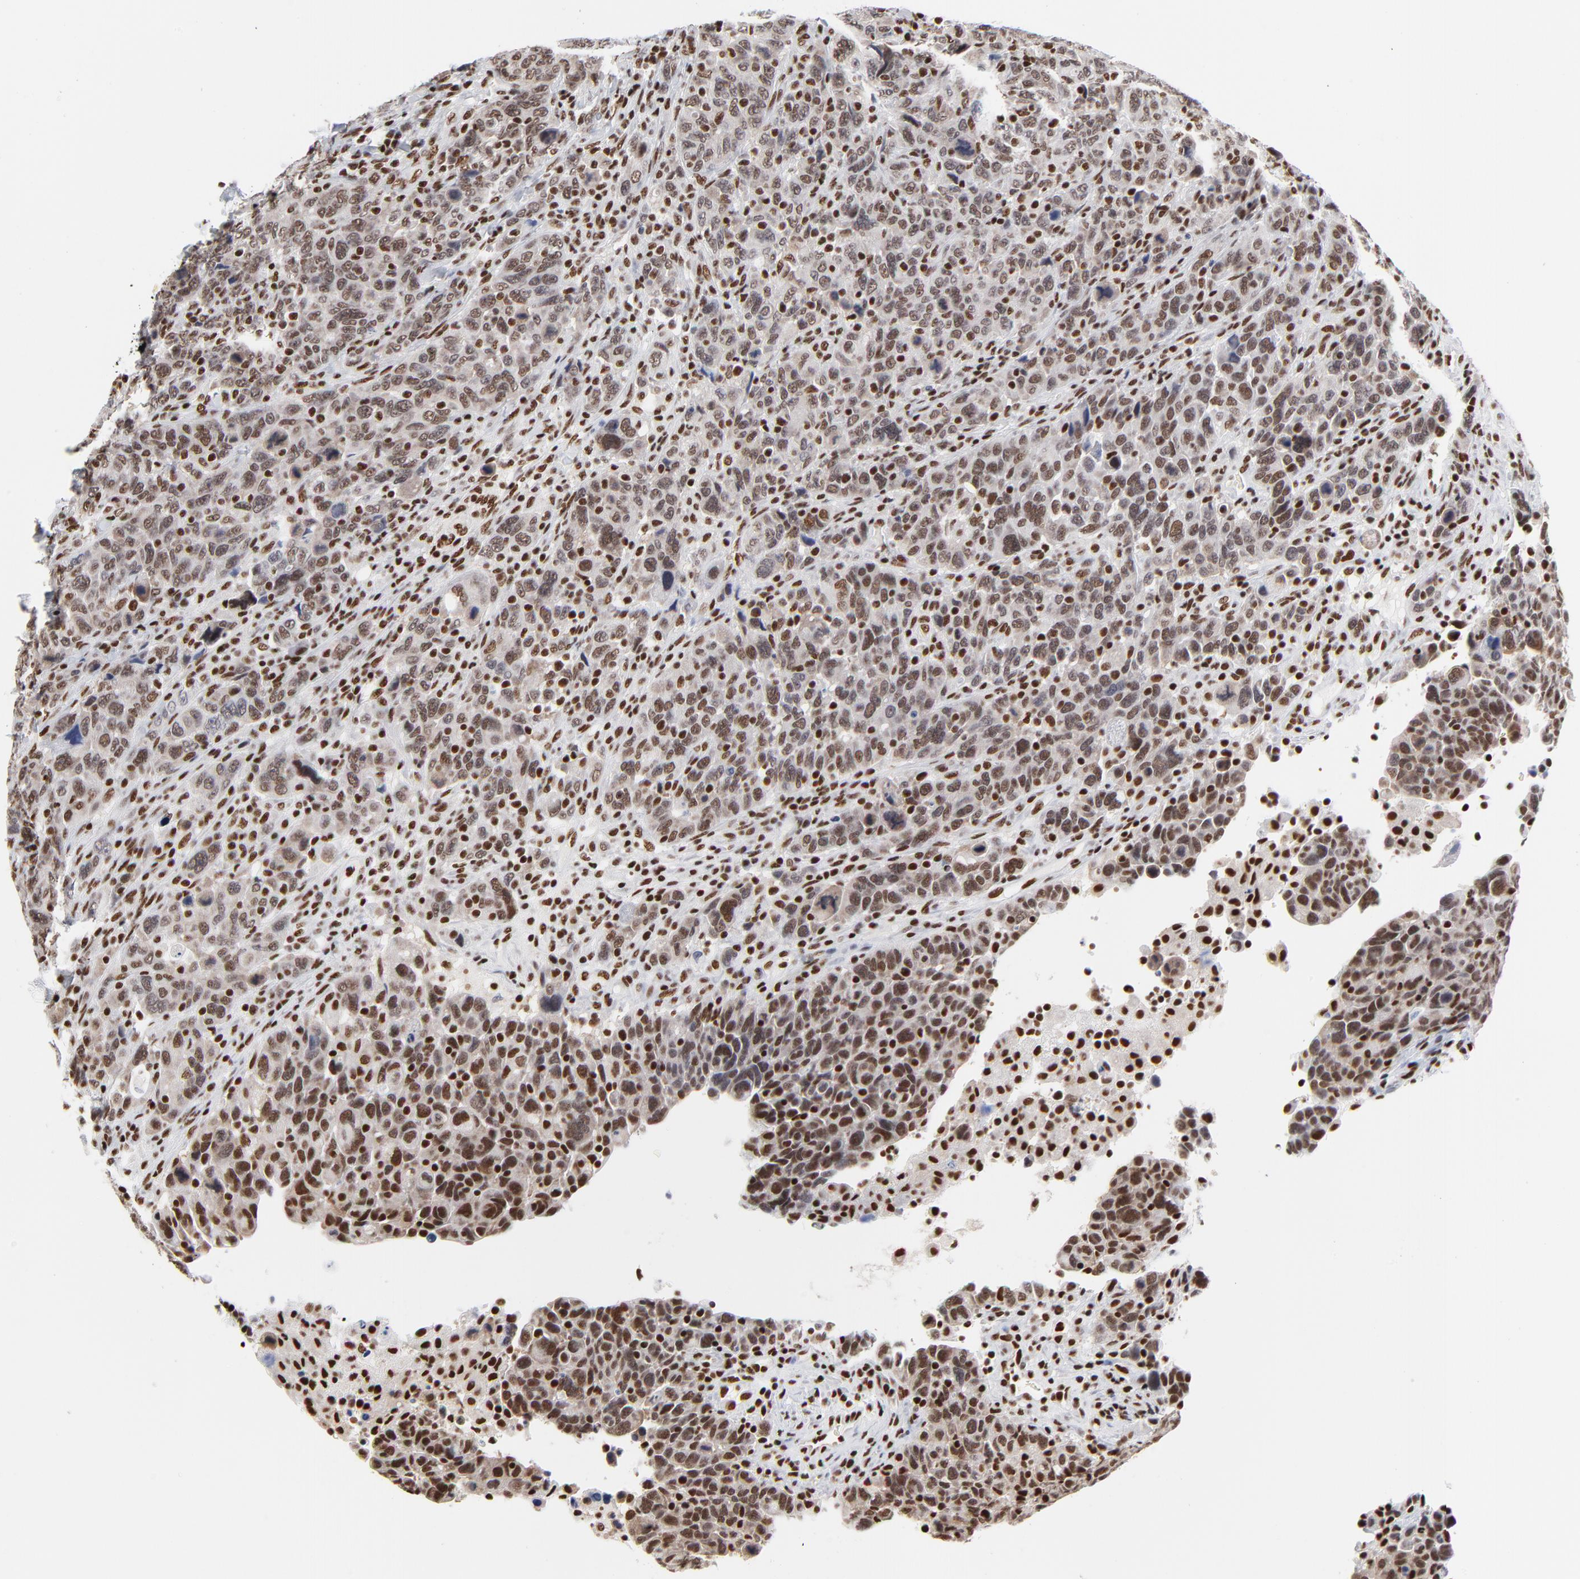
{"staining": {"intensity": "strong", "quantity": ">75%", "location": "nuclear"}, "tissue": "breast cancer", "cell_type": "Tumor cells", "image_type": "cancer", "snomed": [{"axis": "morphology", "description": "Duct carcinoma"}, {"axis": "topography", "description": "Breast"}], "caption": "Breast invasive ductal carcinoma stained for a protein displays strong nuclear positivity in tumor cells. The staining was performed using DAB (3,3'-diaminobenzidine) to visualize the protein expression in brown, while the nuclei were stained in blue with hematoxylin (Magnification: 20x).", "gene": "CREB1", "patient": {"sex": "female", "age": 37}}